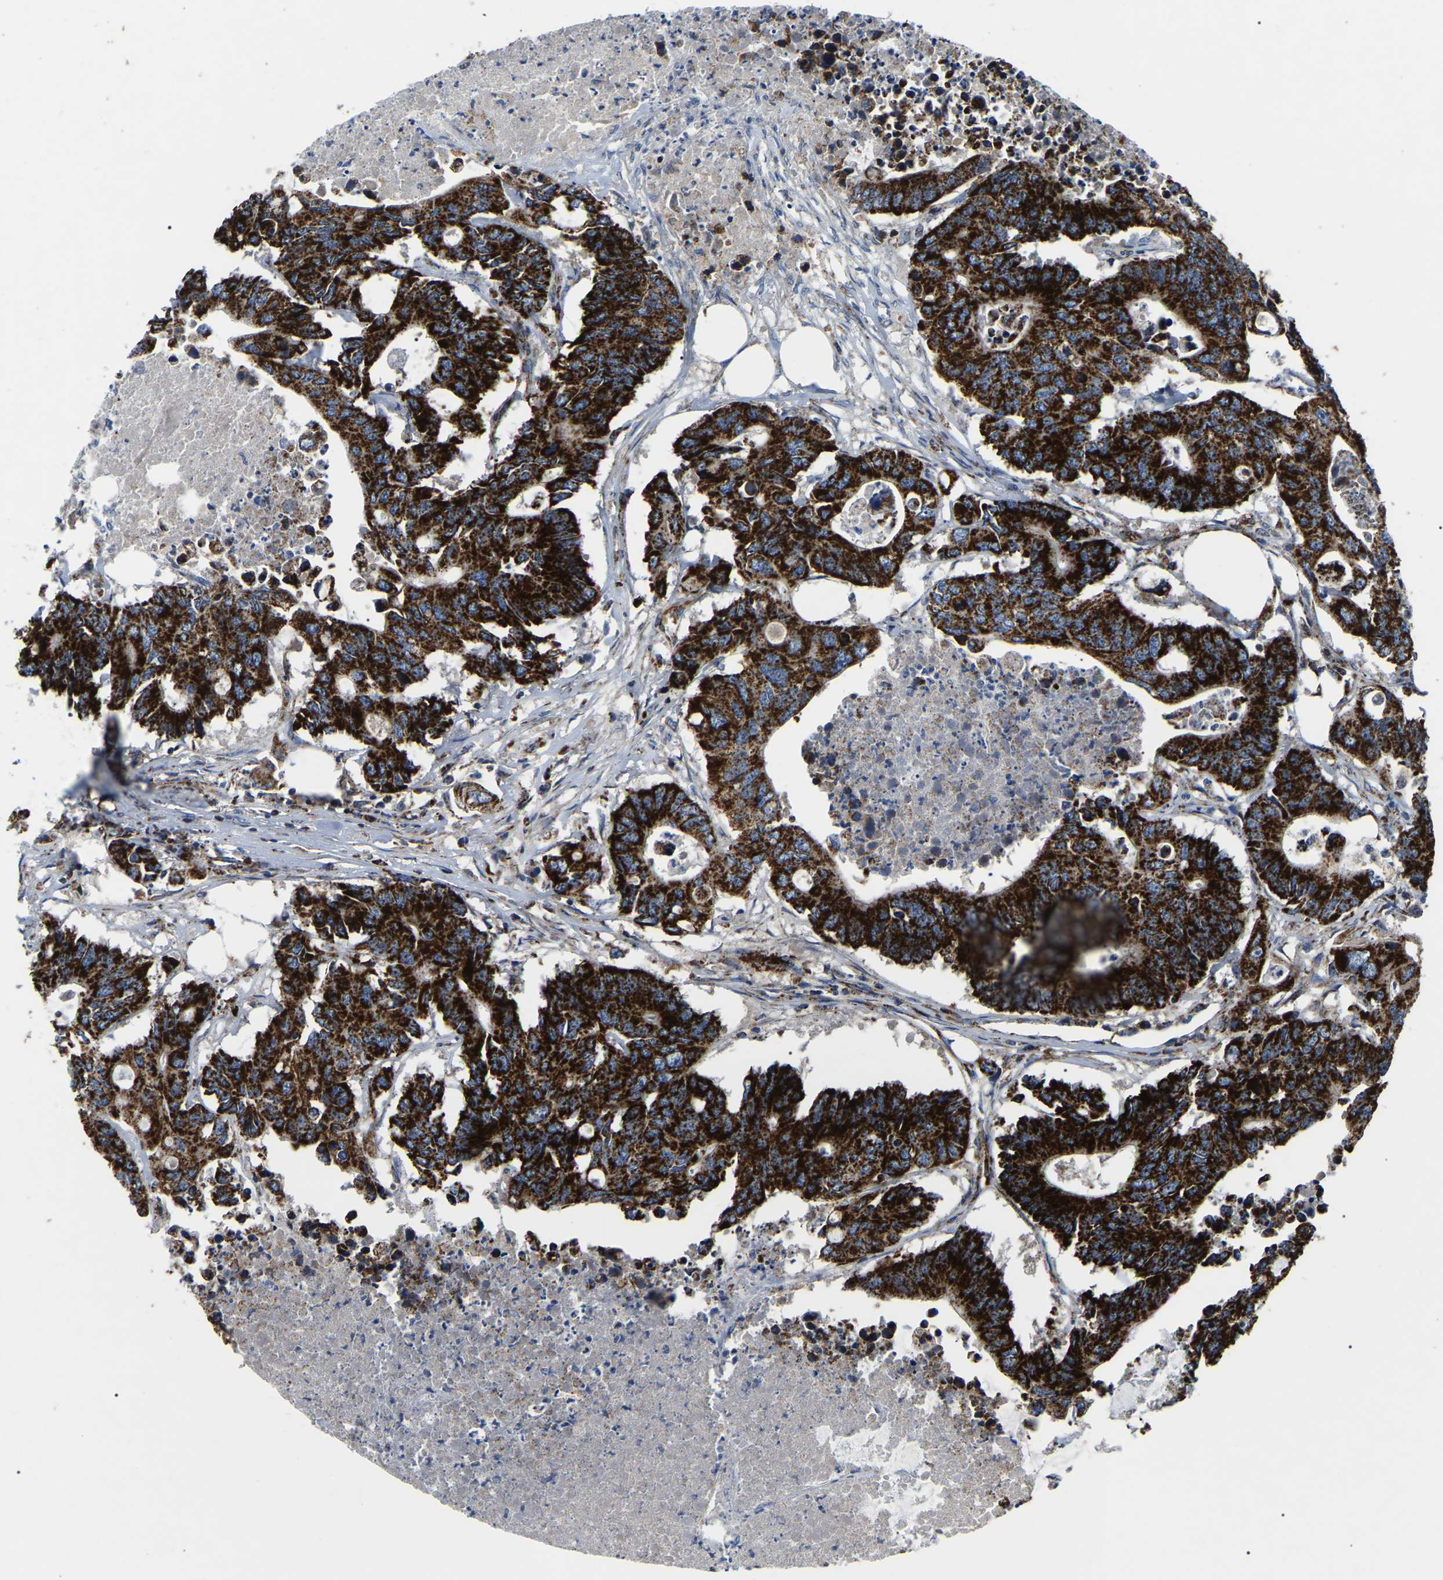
{"staining": {"intensity": "strong", "quantity": ">75%", "location": "cytoplasmic/membranous"}, "tissue": "colorectal cancer", "cell_type": "Tumor cells", "image_type": "cancer", "snomed": [{"axis": "morphology", "description": "Adenocarcinoma, NOS"}, {"axis": "topography", "description": "Colon"}], "caption": "Colorectal cancer (adenocarcinoma) tissue reveals strong cytoplasmic/membranous positivity in about >75% of tumor cells, visualized by immunohistochemistry.", "gene": "PPM1E", "patient": {"sex": "male", "age": 71}}